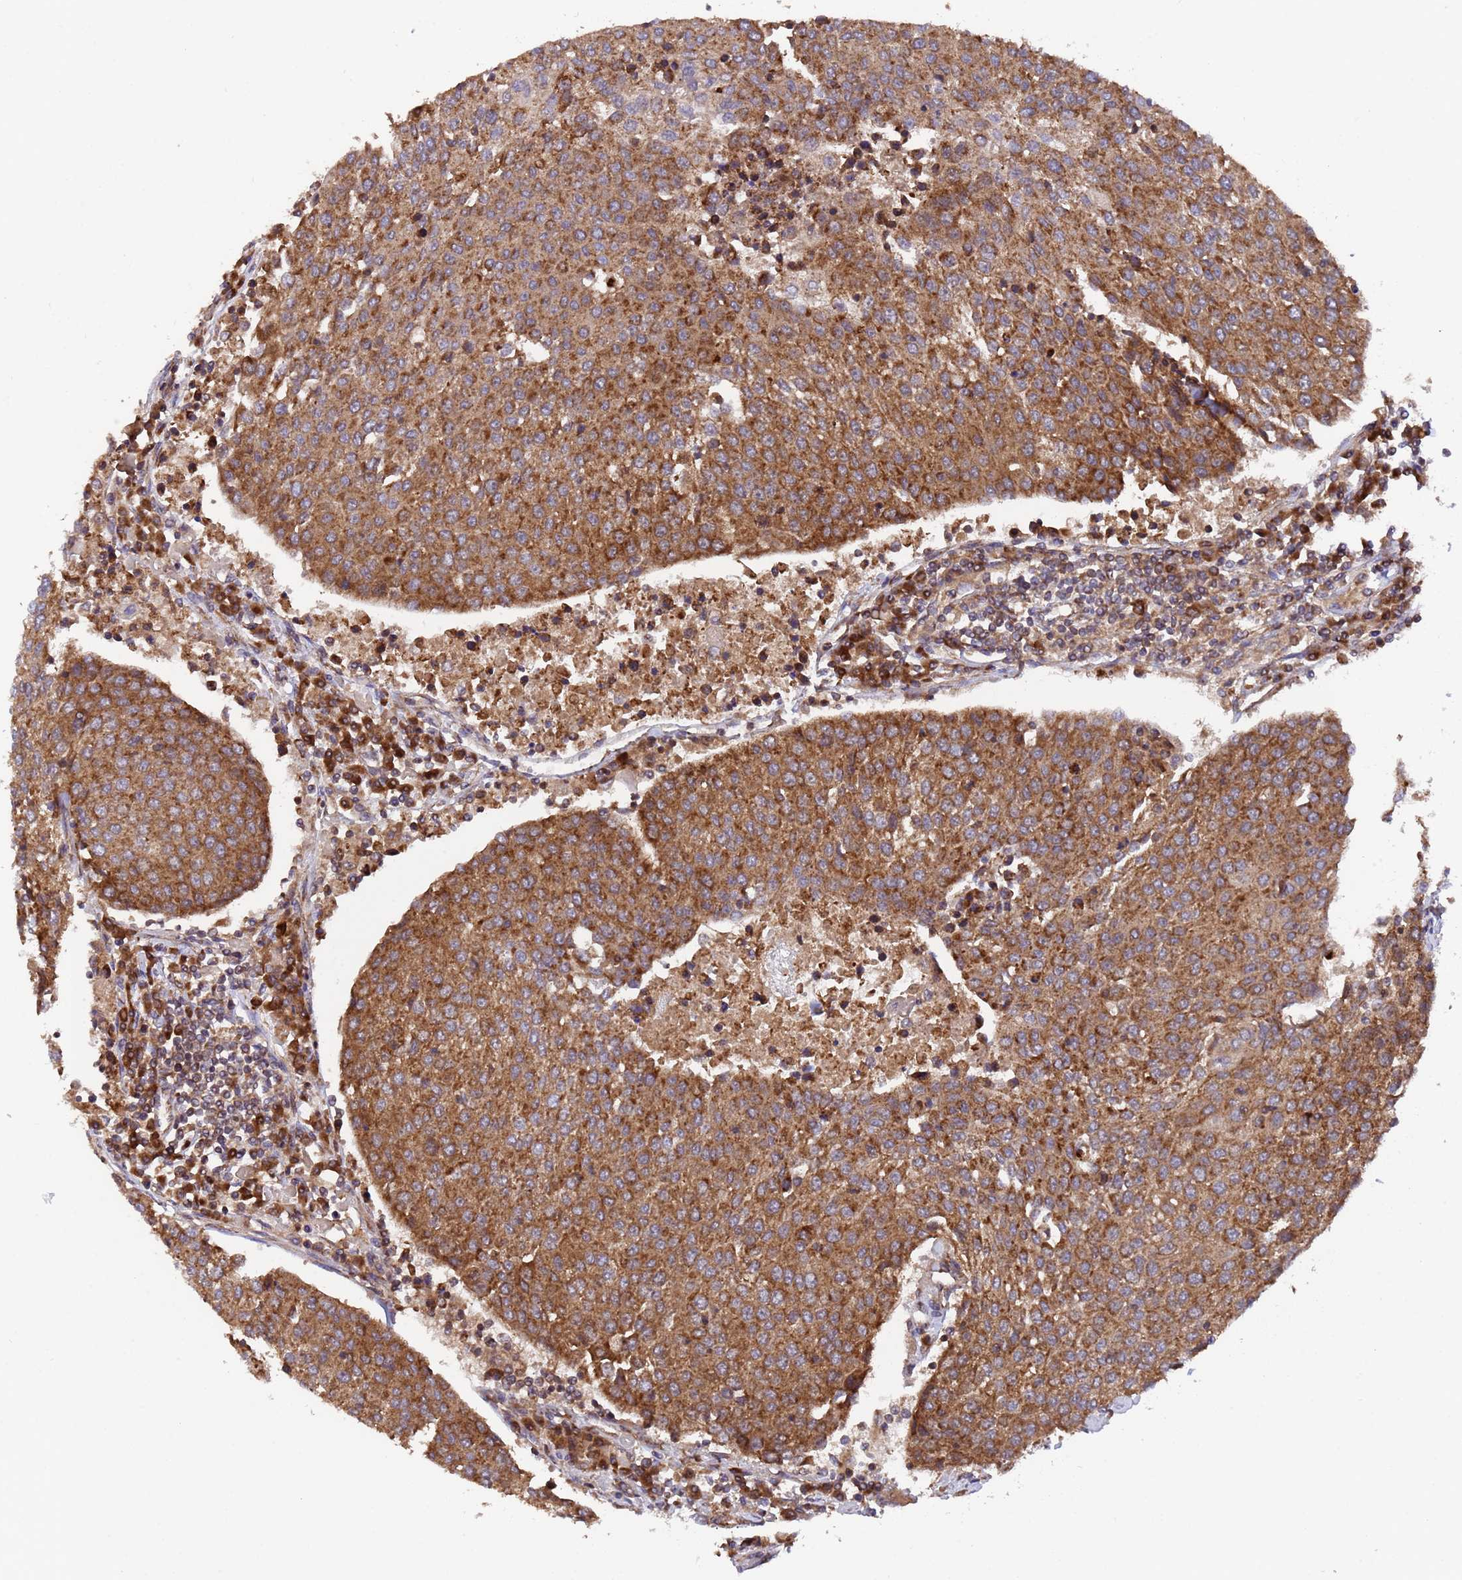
{"staining": {"intensity": "strong", "quantity": ">75%", "location": "cytoplasmic/membranous"}, "tissue": "urothelial cancer", "cell_type": "Tumor cells", "image_type": "cancer", "snomed": [{"axis": "morphology", "description": "Urothelial carcinoma, High grade"}, {"axis": "topography", "description": "Urinary bladder"}], "caption": "Urothelial cancer tissue displays strong cytoplasmic/membranous staining in approximately >75% of tumor cells, visualized by immunohistochemistry. (DAB (3,3'-diaminobenzidine) IHC with brightfield microscopy, high magnification).", "gene": "TSR3", "patient": {"sex": "female", "age": 85}}